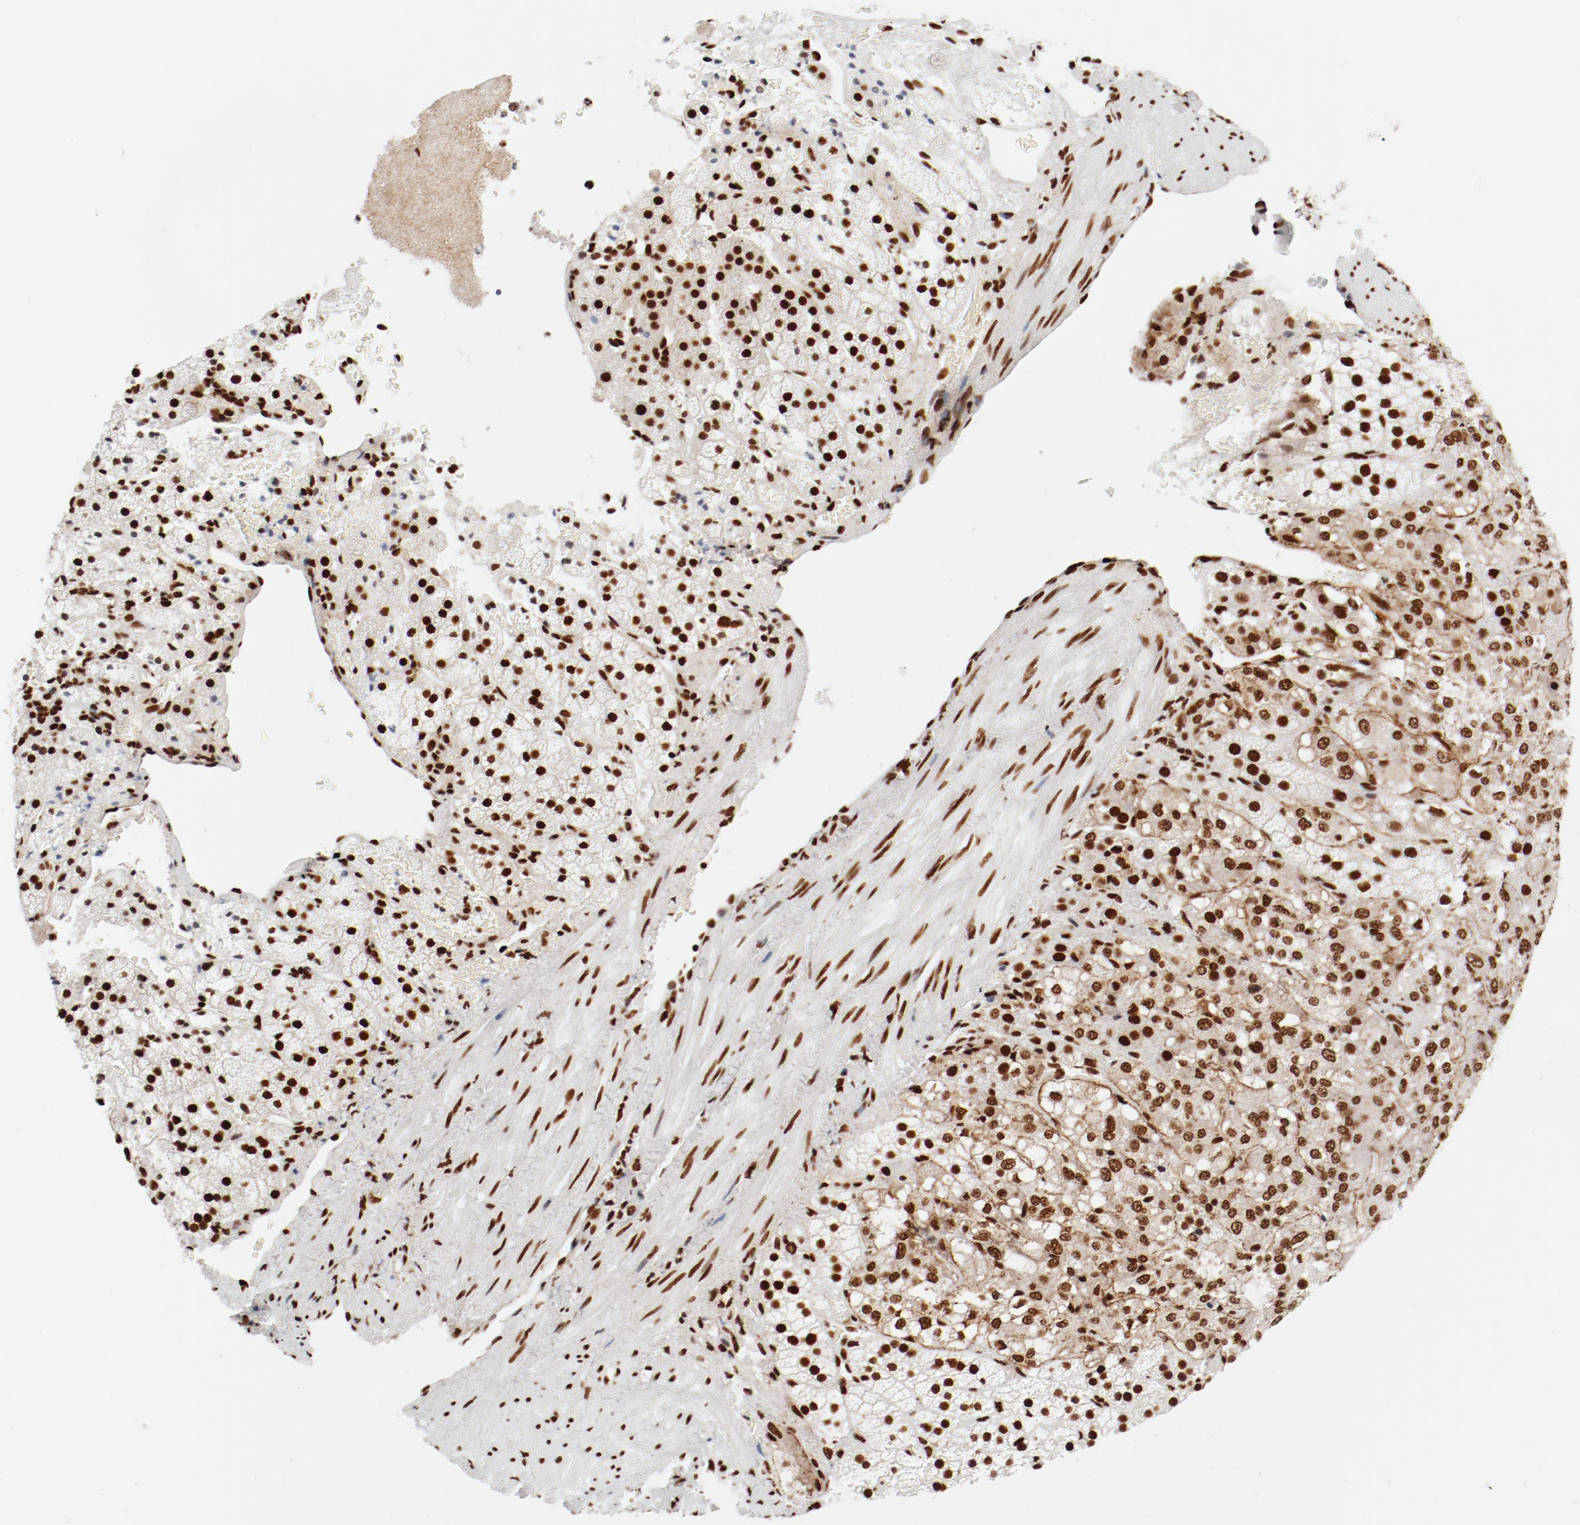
{"staining": {"intensity": "strong", "quantity": ">75%", "location": "nuclear"}, "tissue": "adrenal gland", "cell_type": "Glandular cells", "image_type": "normal", "snomed": [{"axis": "morphology", "description": "Normal tissue, NOS"}, {"axis": "topography", "description": "Adrenal gland"}], "caption": "DAB (3,3'-diaminobenzidine) immunohistochemical staining of unremarkable adrenal gland displays strong nuclear protein expression in approximately >75% of glandular cells. (DAB = brown stain, brightfield microscopy at high magnification).", "gene": "CTBP1", "patient": {"sex": "female", "age": 44}}